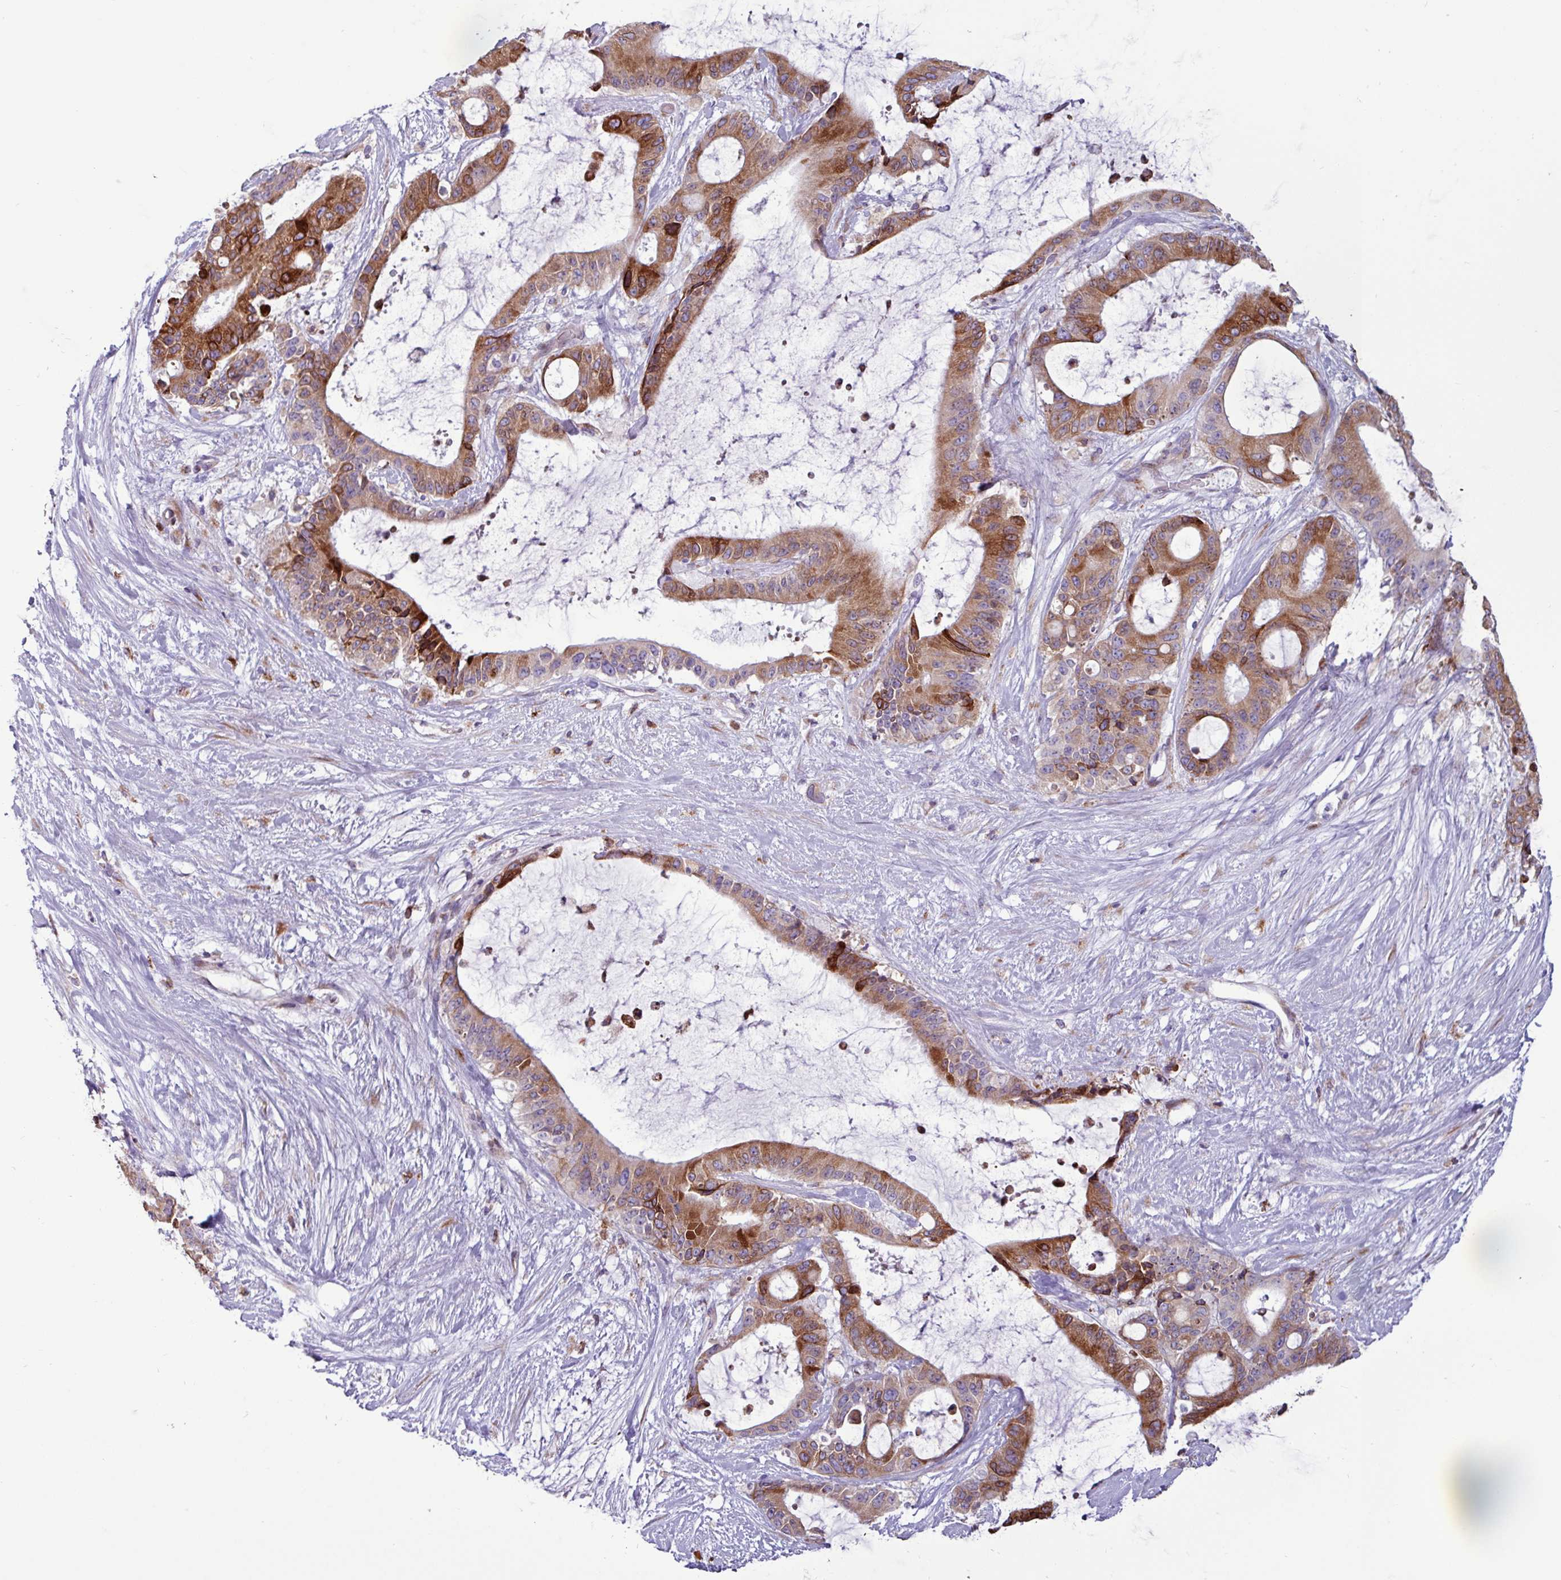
{"staining": {"intensity": "moderate", "quantity": ">75%", "location": "cytoplasmic/membranous"}, "tissue": "liver cancer", "cell_type": "Tumor cells", "image_type": "cancer", "snomed": [{"axis": "morphology", "description": "Normal tissue, NOS"}, {"axis": "morphology", "description": "Cholangiocarcinoma"}, {"axis": "topography", "description": "Liver"}, {"axis": "topography", "description": "Peripheral nerve tissue"}], "caption": "The micrograph reveals immunohistochemical staining of cholangiocarcinoma (liver). There is moderate cytoplasmic/membranous positivity is present in approximately >75% of tumor cells. (DAB (3,3'-diaminobenzidine) = brown stain, brightfield microscopy at high magnification).", "gene": "PPP1R35", "patient": {"sex": "female", "age": 73}}